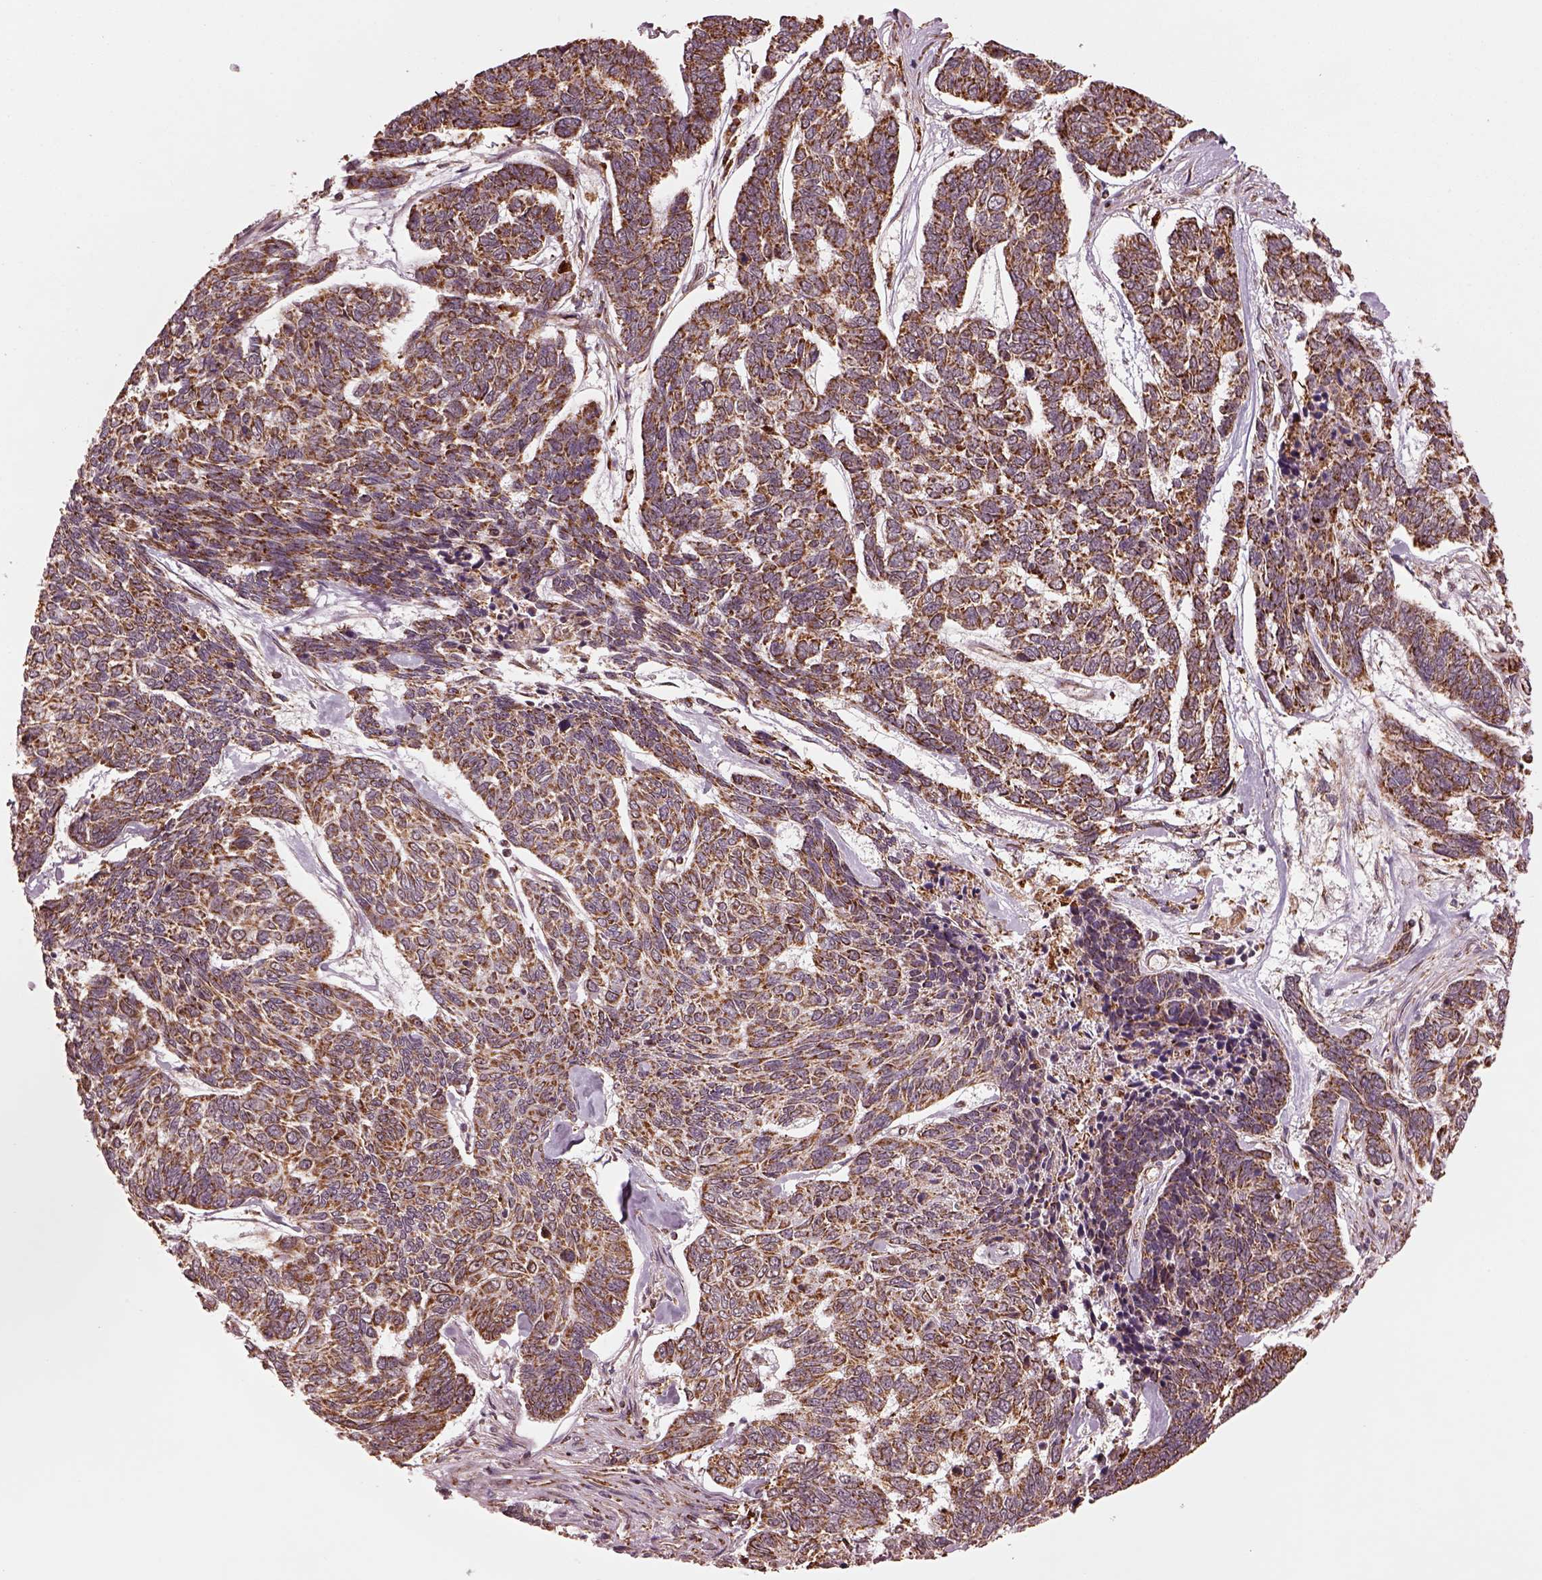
{"staining": {"intensity": "strong", "quantity": ">75%", "location": "cytoplasmic/membranous"}, "tissue": "skin cancer", "cell_type": "Tumor cells", "image_type": "cancer", "snomed": [{"axis": "morphology", "description": "Basal cell carcinoma"}, {"axis": "topography", "description": "Skin"}], "caption": "A brown stain labels strong cytoplasmic/membranous expression of a protein in basal cell carcinoma (skin) tumor cells.", "gene": "SEL1L3", "patient": {"sex": "female", "age": 65}}